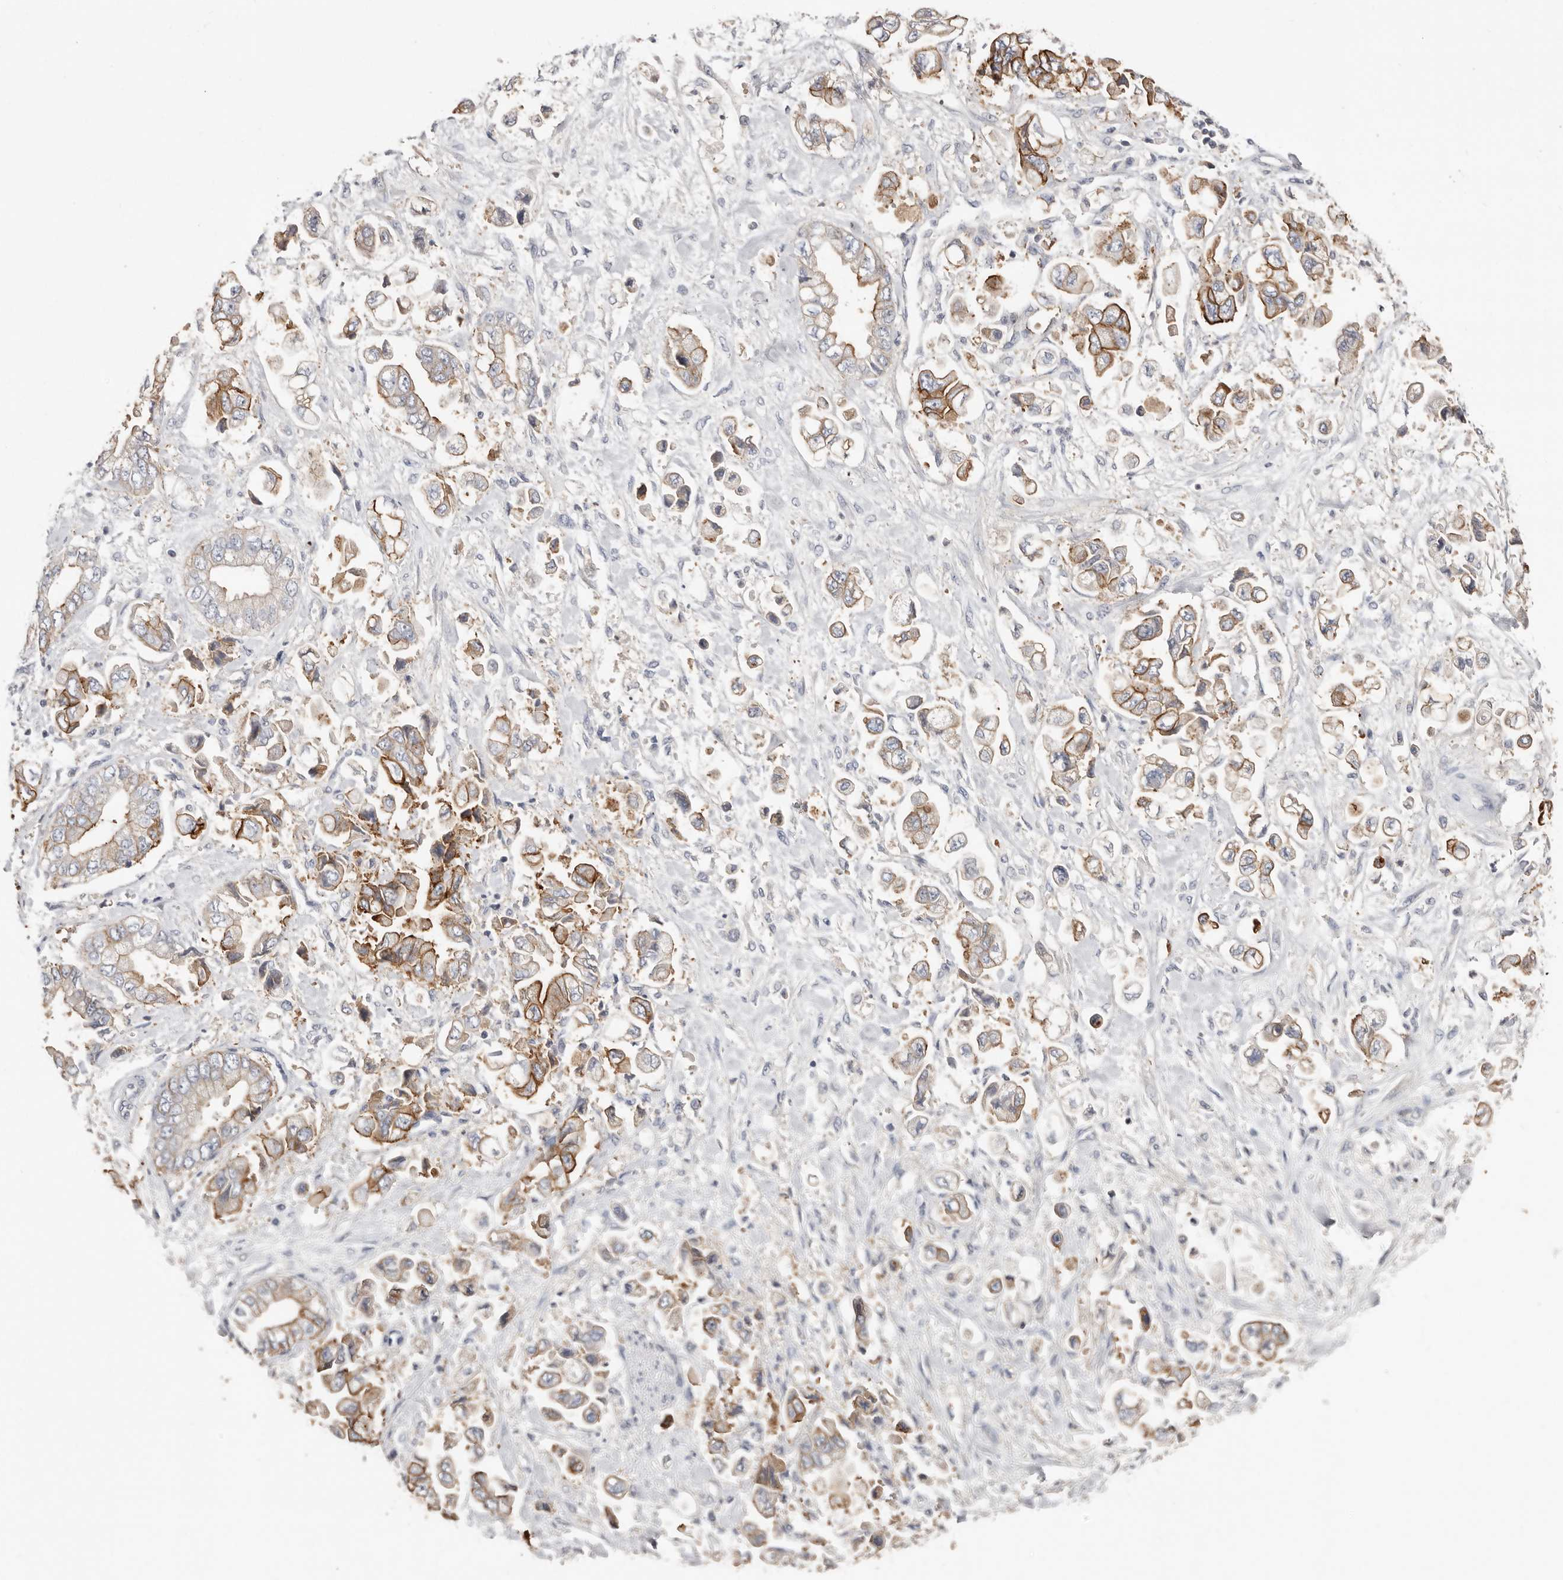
{"staining": {"intensity": "moderate", "quantity": "25%-75%", "location": "cytoplasmic/membranous"}, "tissue": "stomach cancer", "cell_type": "Tumor cells", "image_type": "cancer", "snomed": [{"axis": "morphology", "description": "Normal tissue, NOS"}, {"axis": "morphology", "description": "Adenocarcinoma, NOS"}, {"axis": "topography", "description": "Stomach"}], "caption": "IHC photomicrograph of neoplastic tissue: stomach cancer (adenocarcinoma) stained using immunohistochemistry reveals medium levels of moderate protein expression localized specifically in the cytoplasmic/membranous of tumor cells, appearing as a cytoplasmic/membranous brown color.", "gene": "S100A14", "patient": {"sex": "male", "age": 62}}